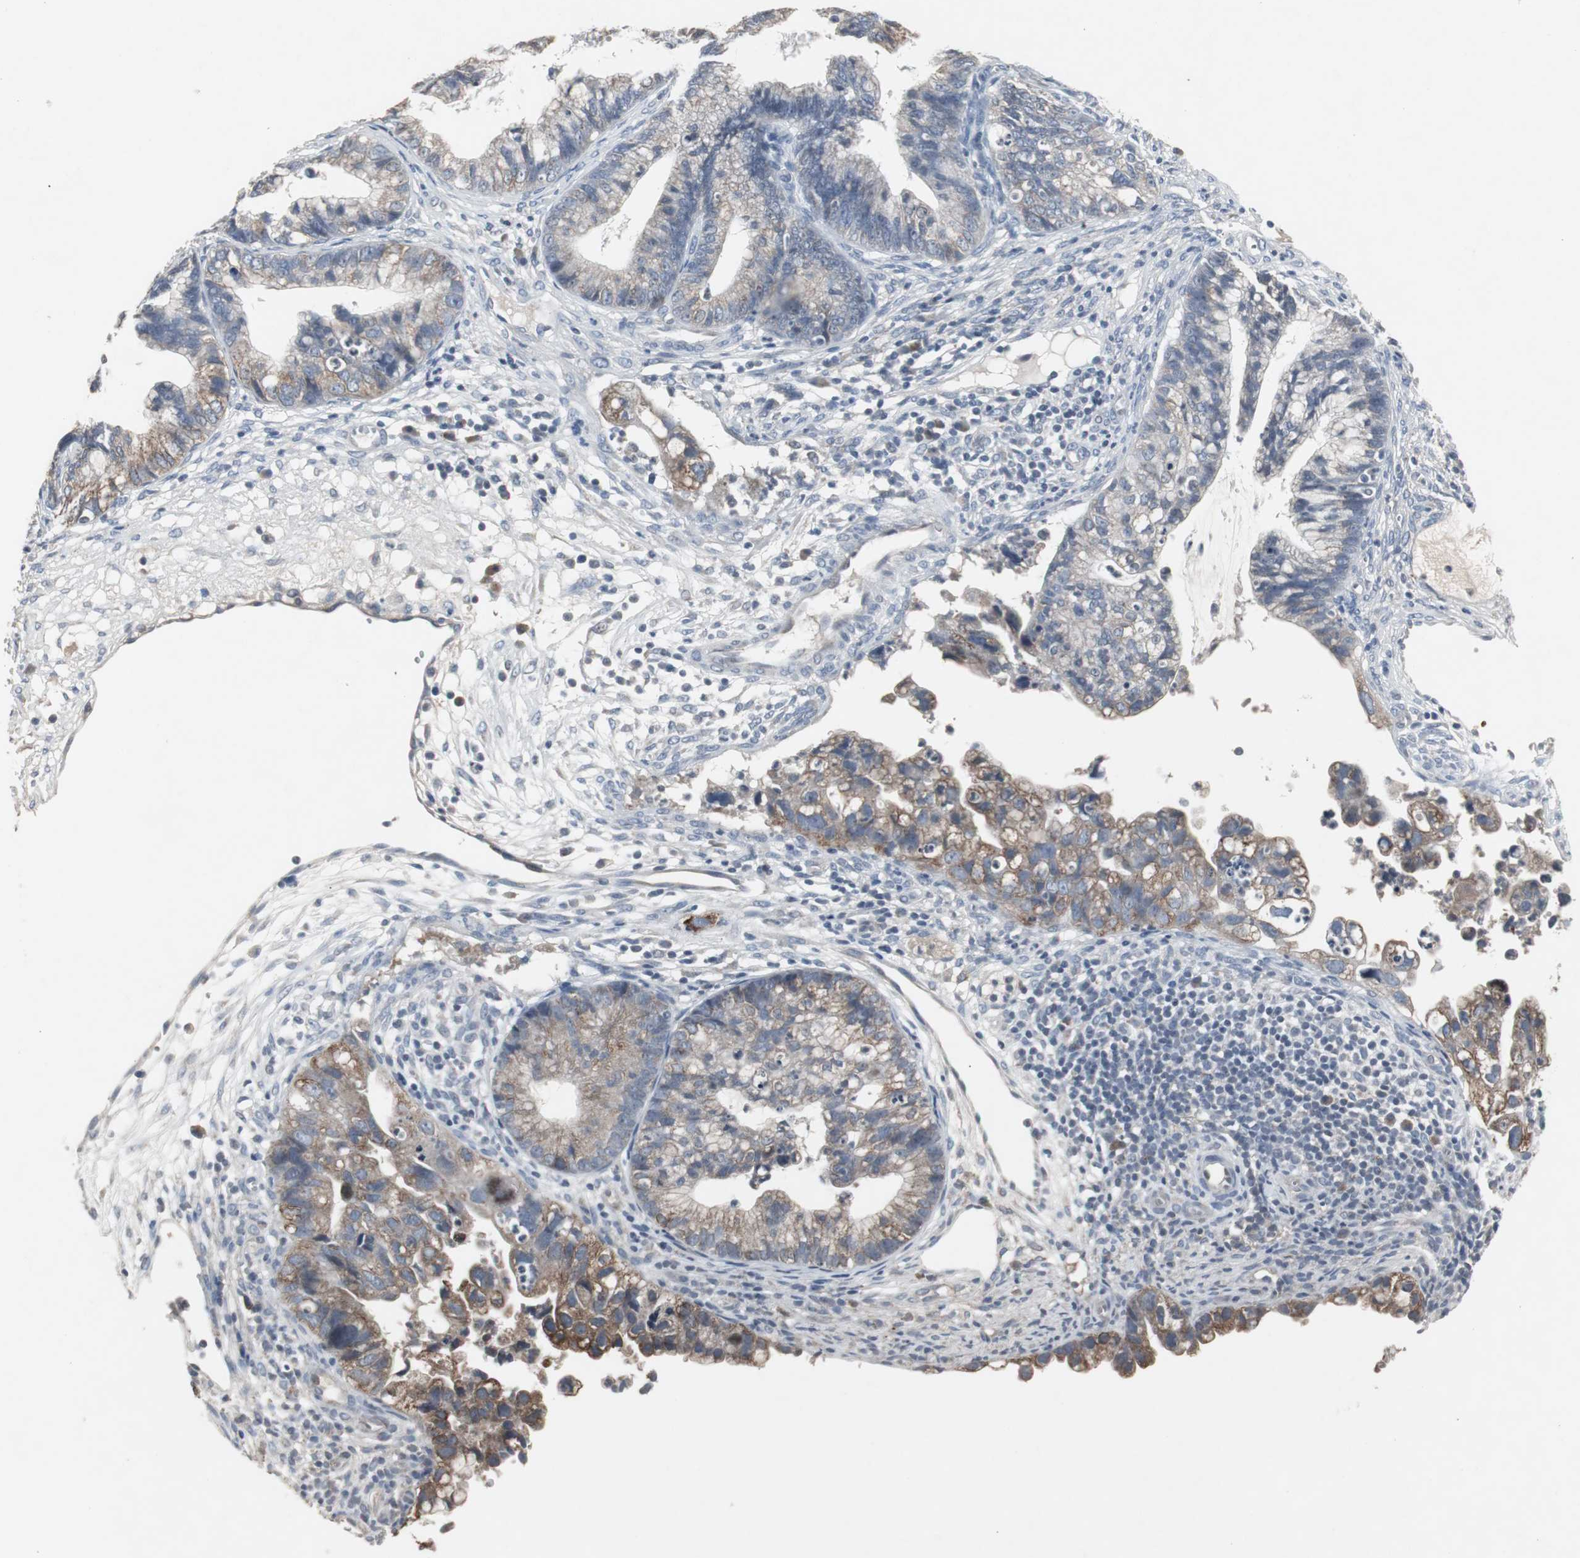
{"staining": {"intensity": "moderate", "quantity": "25%-75%", "location": "cytoplasmic/membranous"}, "tissue": "cervical cancer", "cell_type": "Tumor cells", "image_type": "cancer", "snomed": [{"axis": "morphology", "description": "Adenocarcinoma, NOS"}, {"axis": "topography", "description": "Cervix"}], "caption": "The photomicrograph reveals immunohistochemical staining of cervical adenocarcinoma. There is moderate cytoplasmic/membranous positivity is identified in about 25%-75% of tumor cells.", "gene": "ACAA1", "patient": {"sex": "female", "age": 44}}